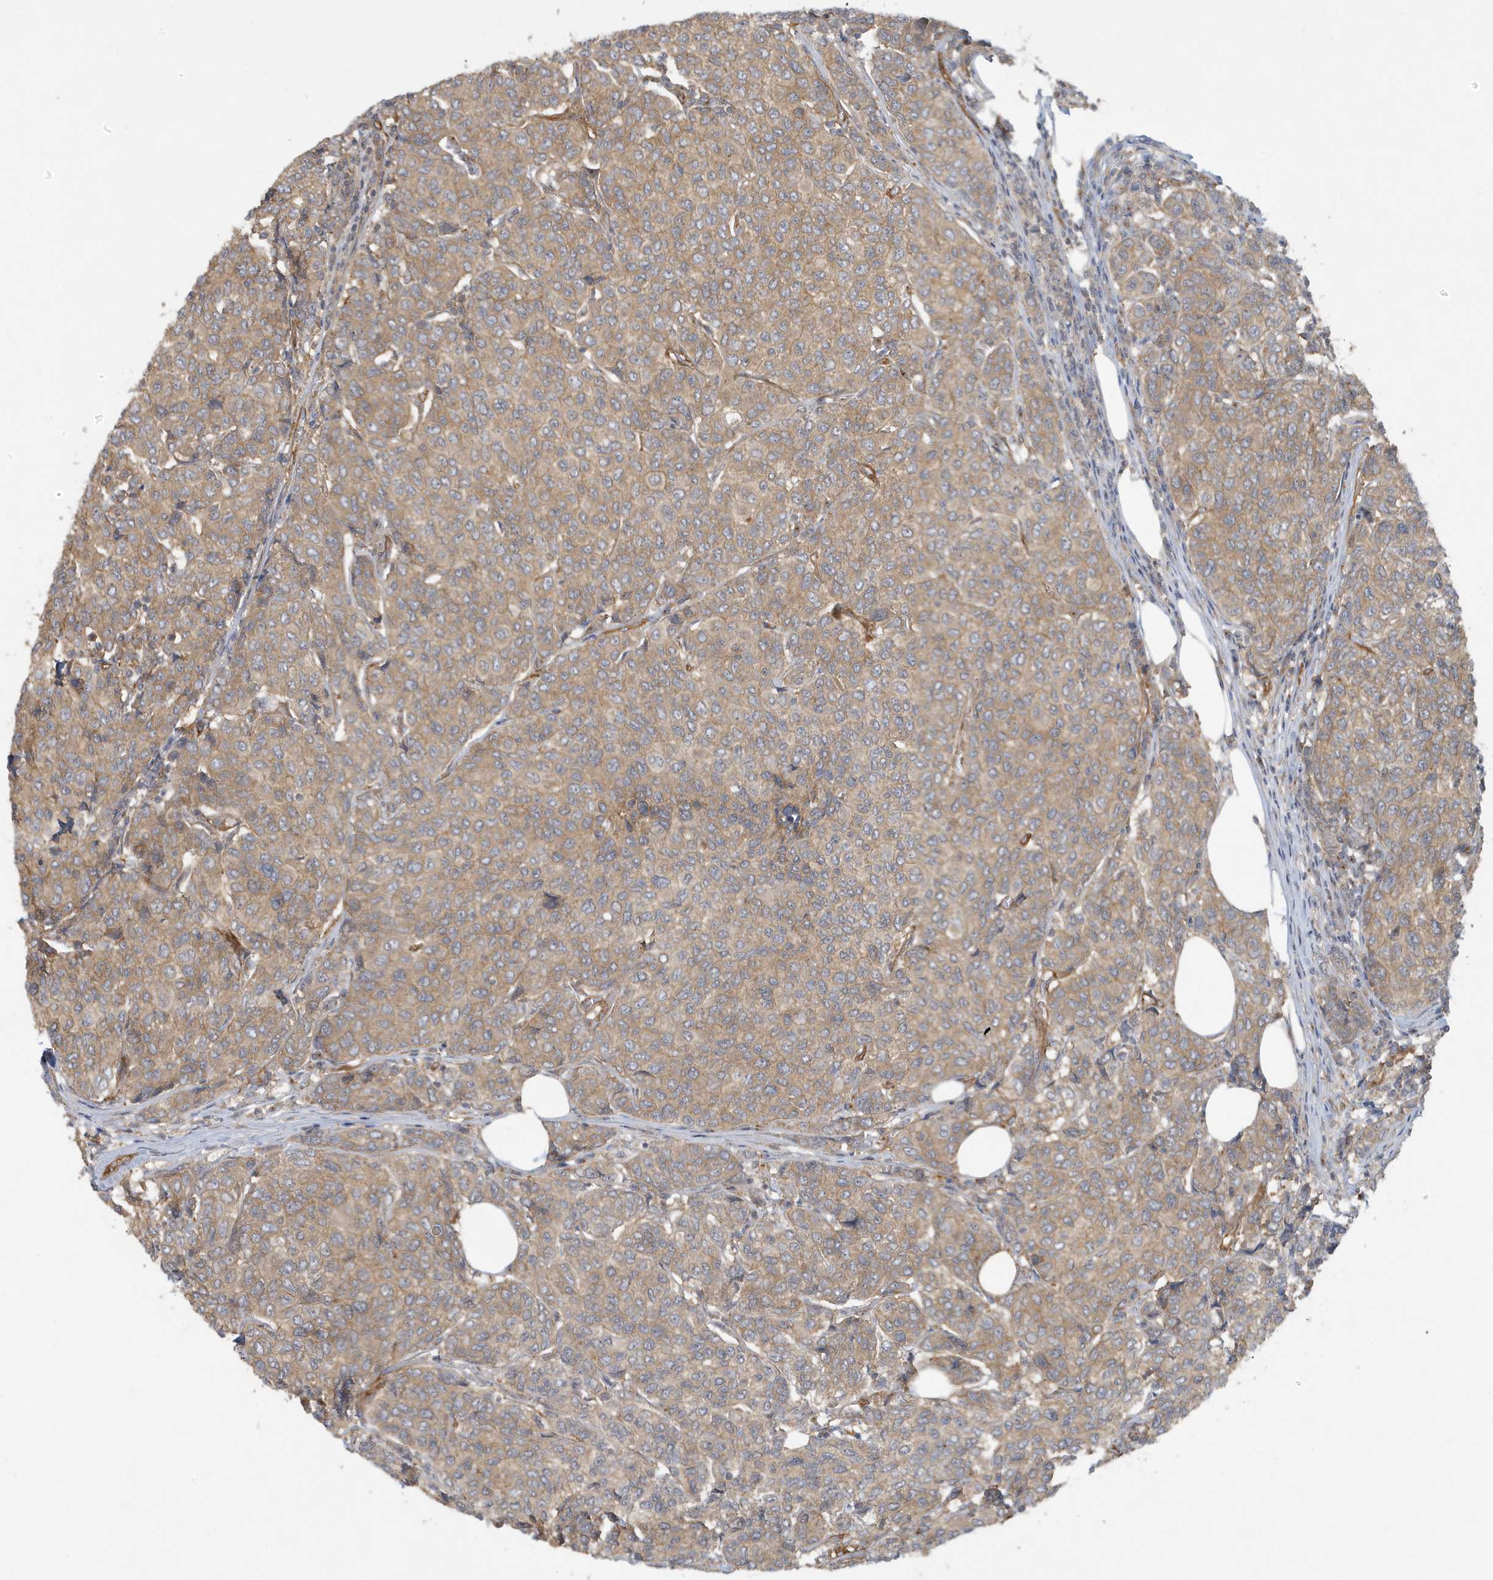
{"staining": {"intensity": "weak", "quantity": ">75%", "location": "cytoplasmic/membranous"}, "tissue": "breast cancer", "cell_type": "Tumor cells", "image_type": "cancer", "snomed": [{"axis": "morphology", "description": "Duct carcinoma"}, {"axis": "topography", "description": "Breast"}], "caption": "Protein staining exhibits weak cytoplasmic/membranous staining in about >75% of tumor cells in breast infiltrating ductal carcinoma.", "gene": "ATP23", "patient": {"sex": "female", "age": 55}}